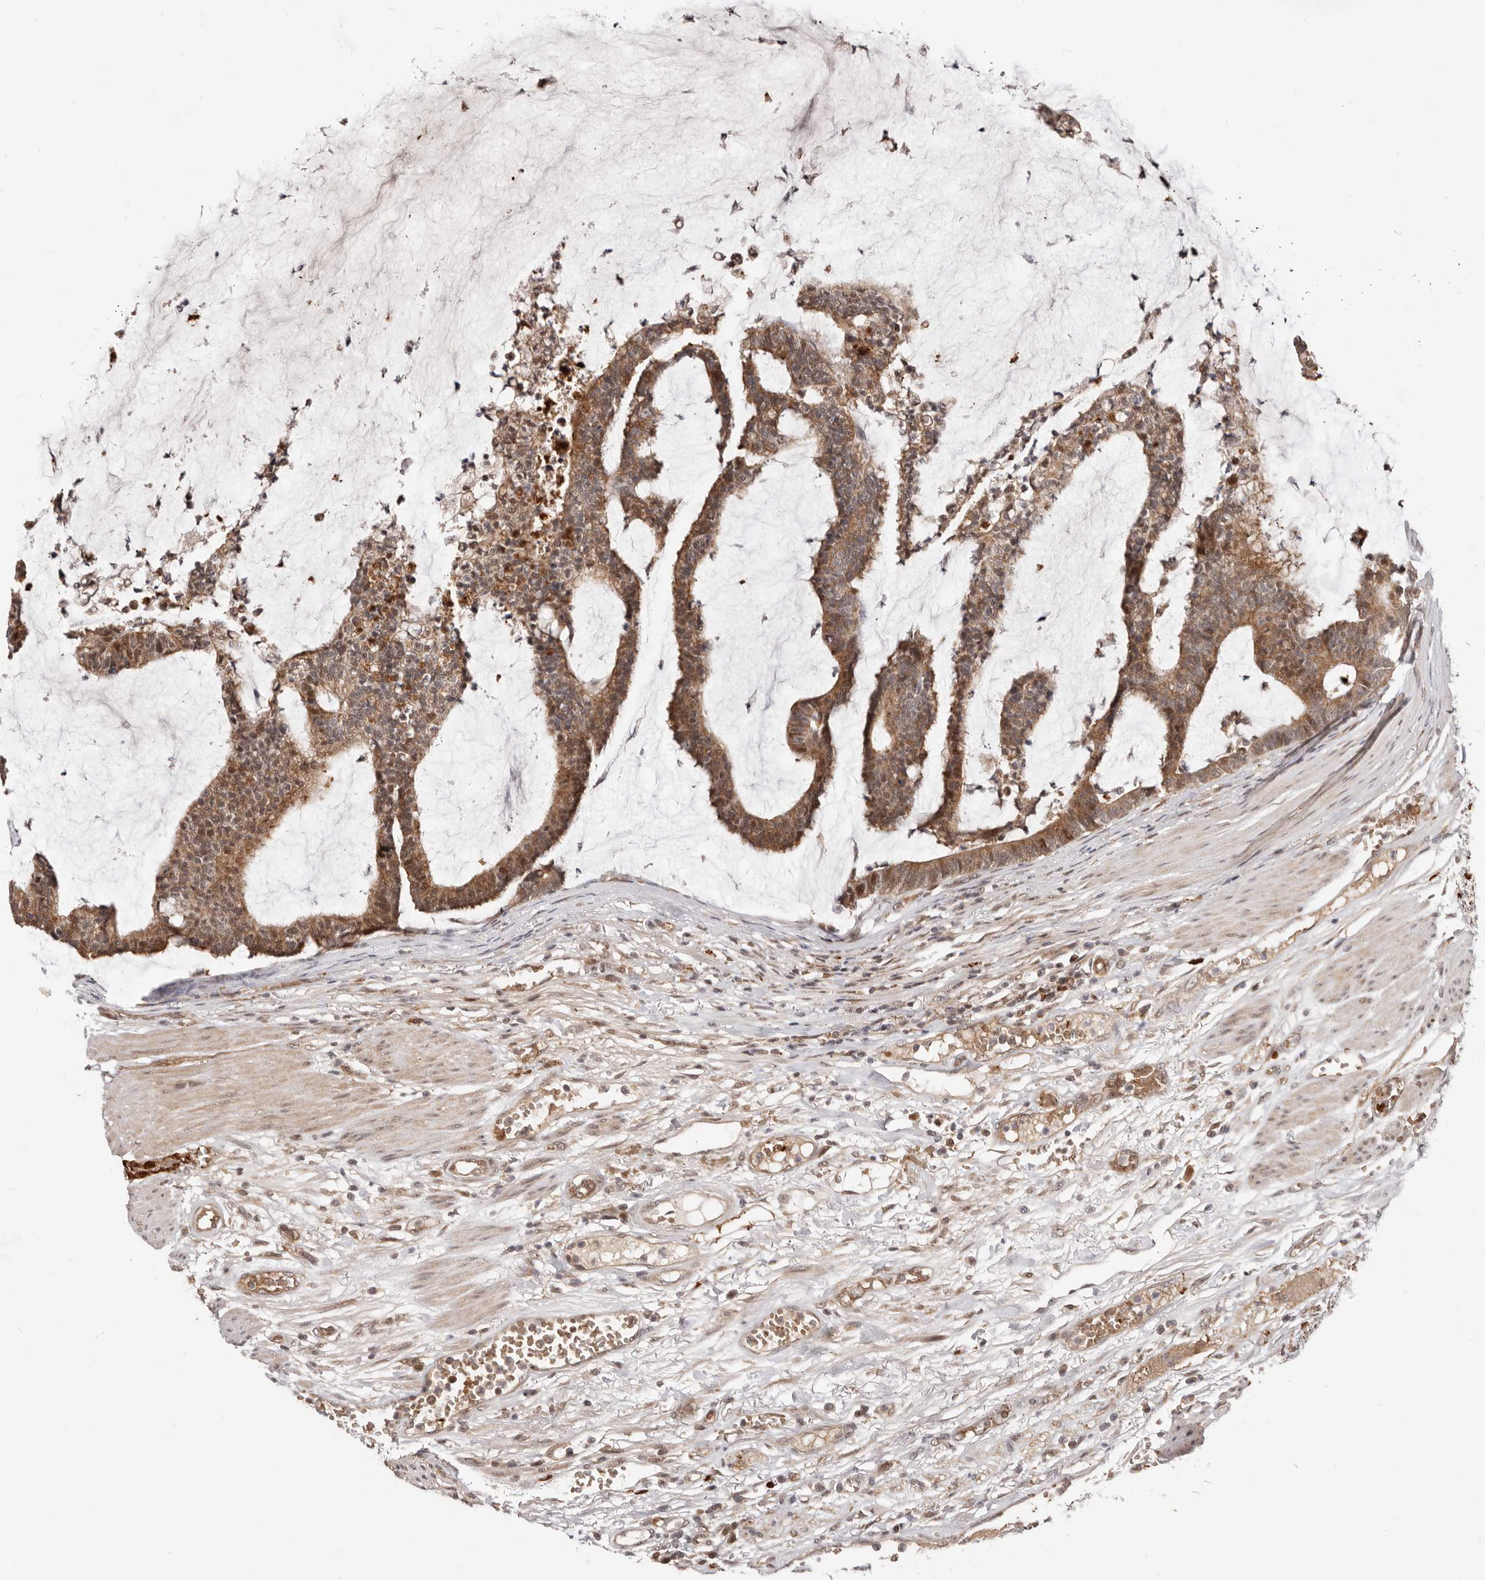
{"staining": {"intensity": "moderate", "quantity": ">75%", "location": "cytoplasmic/membranous,nuclear"}, "tissue": "colorectal cancer", "cell_type": "Tumor cells", "image_type": "cancer", "snomed": [{"axis": "morphology", "description": "Adenocarcinoma, NOS"}, {"axis": "topography", "description": "Colon"}], "caption": "Moderate cytoplasmic/membranous and nuclear positivity is seen in approximately >75% of tumor cells in colorectal adenocarcinoma.", "gene": "NCOA3", "patient": {"sex": "female", "age": 84}}